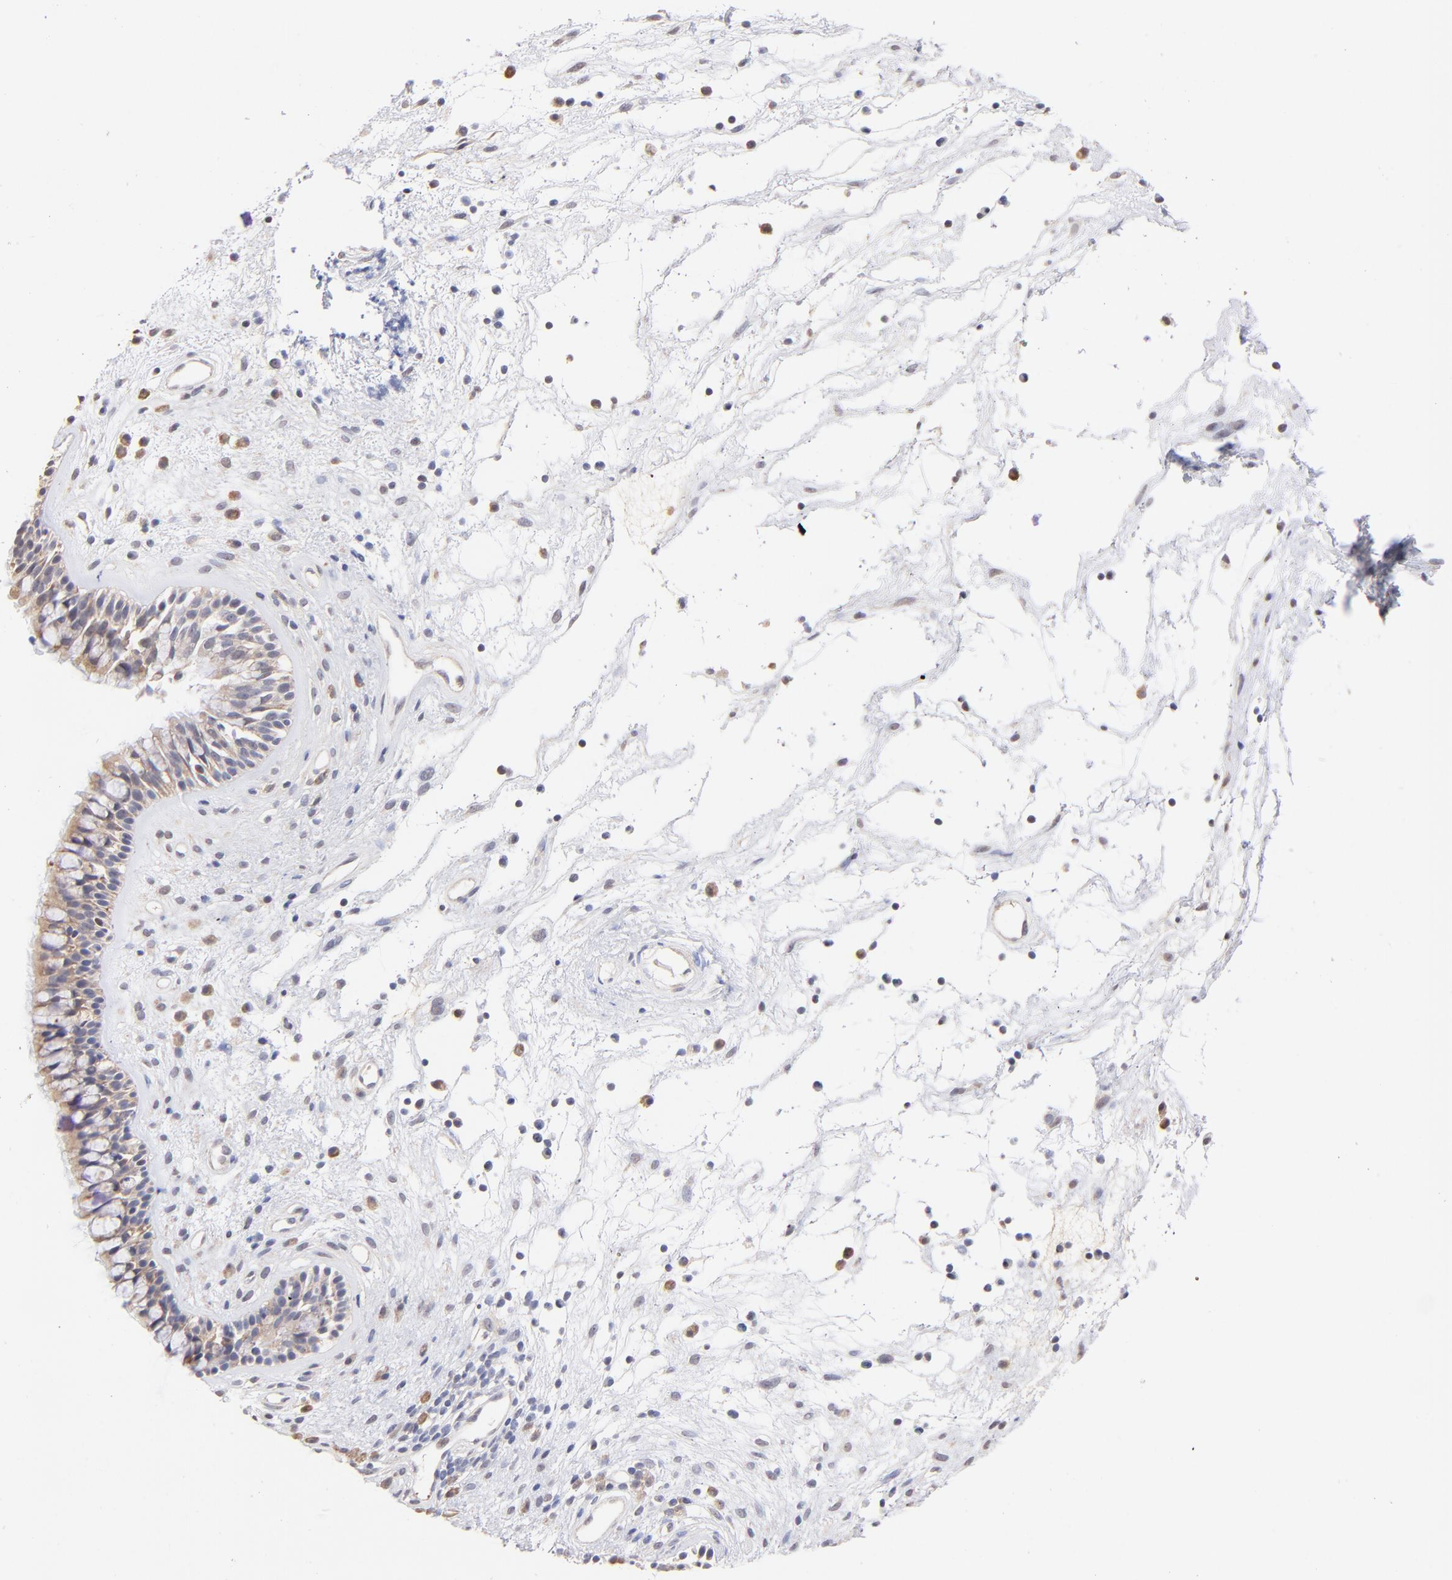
{"staining": {"intensity": "weak", "quantity": ">75%", "location": "cytoplasmic/membranous"}, "tissue": "nasopharynx", "cell_type": "Respiratory epithelial cells", "image_type": "normal", "snomed": [{"axis": "morphology", "description": "Normal tissue, NOS"}, {"axis": "morphology", "description": "Inflammation, NOS"}, {"axis": "topography", "description": "Nasopharynx"}], "caption": "This photomicrograph shows benign nasopharynx stained with immunohistochemistry (IHC) to label a protein in brown. The cytoplasmic/membranous of respiratory epithelial cells show weak positivity for the protein. Nuclei are counter-stained blue.", "gene": "BBOF1", "patient": {"sex": "male", "age": 48}}